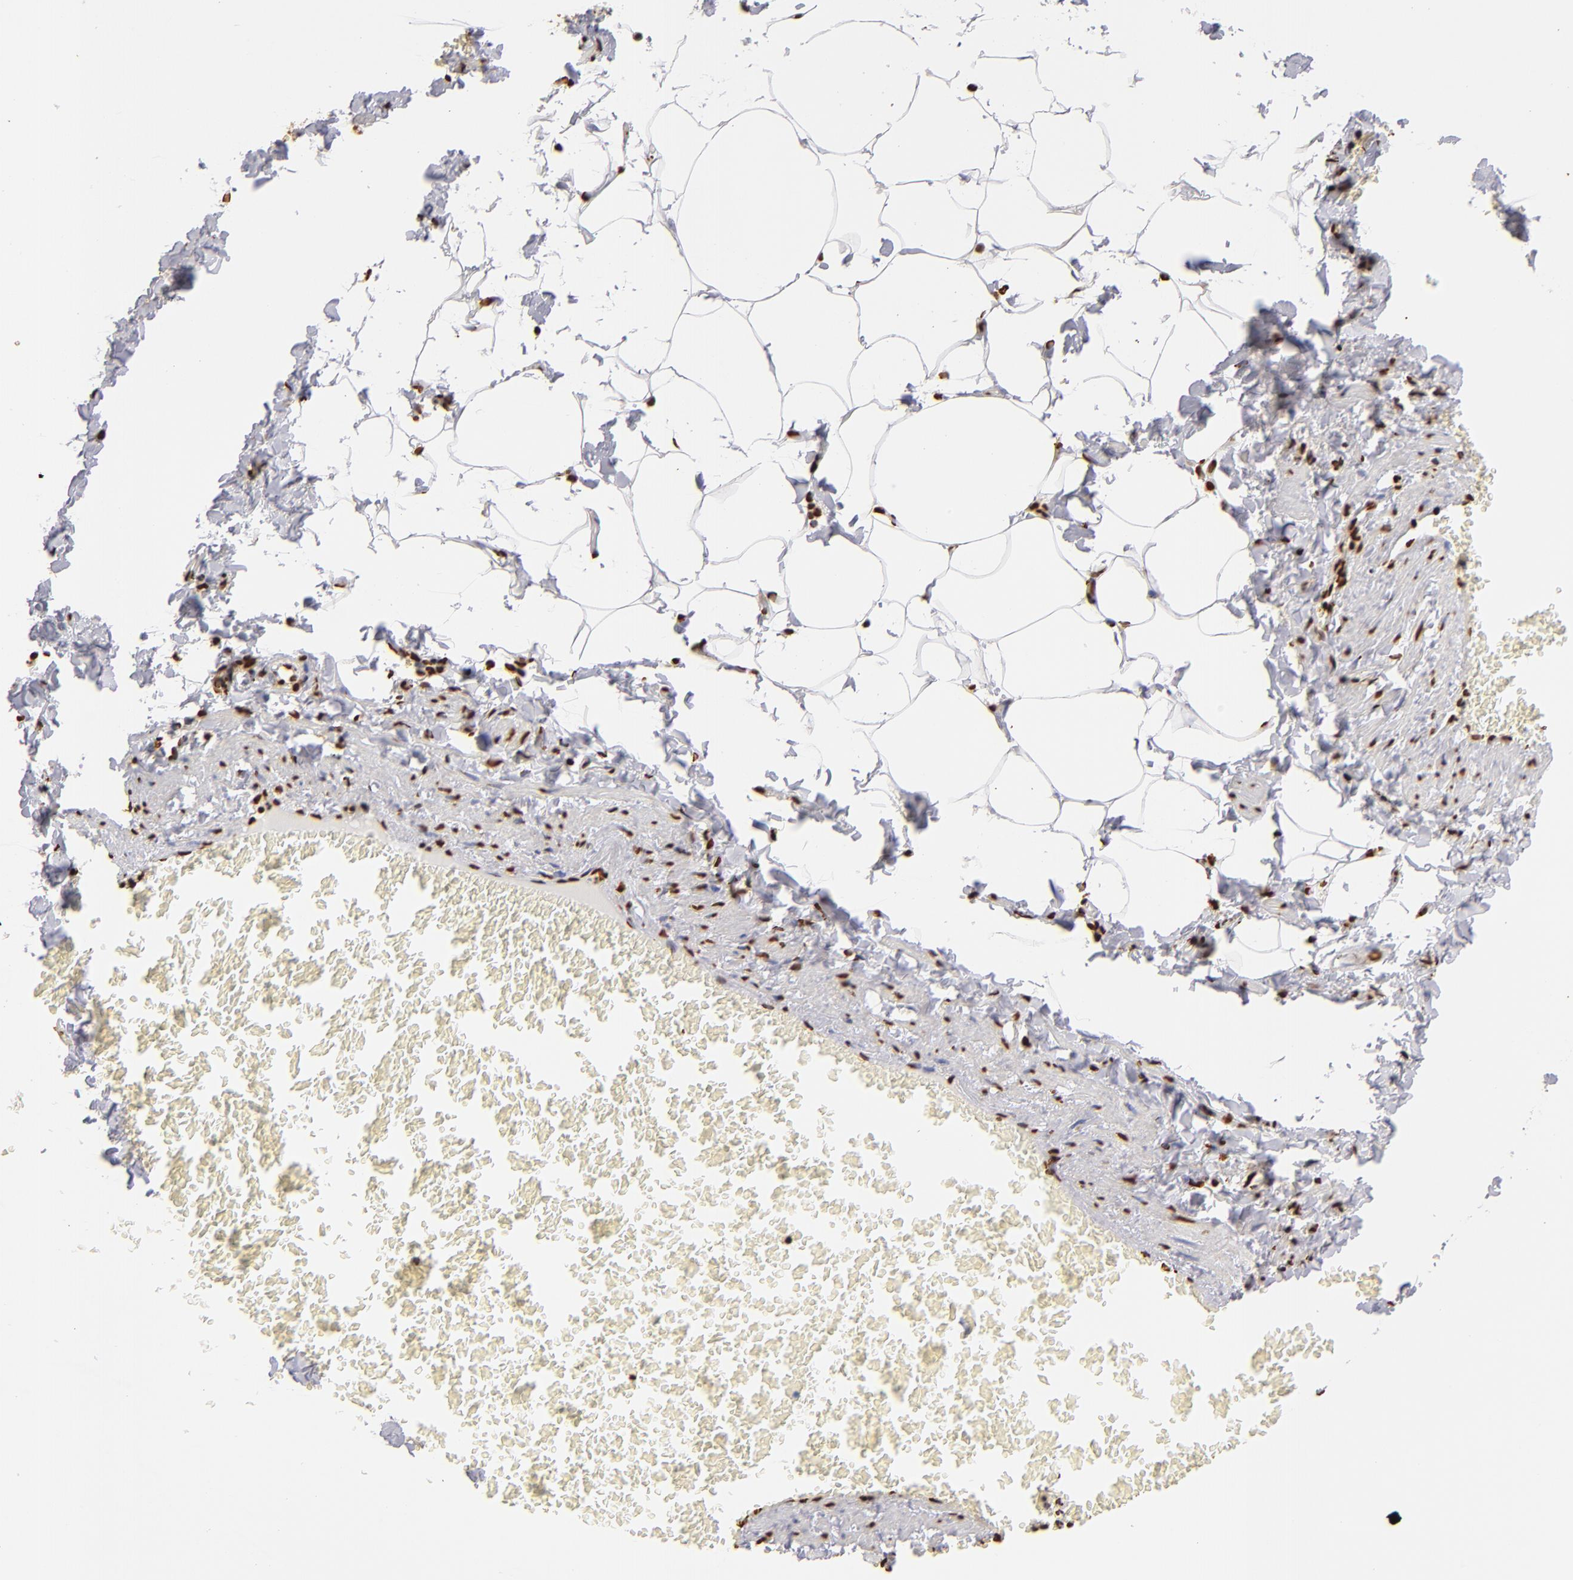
{"staining": {"intensity": "strong", "quantity": ">75%", "location": "nuclear"}, "tissue": "adipose tissue", "cell_type": "Adipocytes", "image_type": "normal", "snomed": [{"axis": "morphology", "description": "Normal tissue, NOS"}, {"axis": "topography", "description": "Vascular tissue"}], "caption": "IHC (DAB (3,3'-diaminobenzidine)) staining of unremarkable adipose tissue shows strong nuclear protein staining in about >75% of adipocytes.", "gene": "ILF3", "patient": {"sex": "male", "age": 41}}